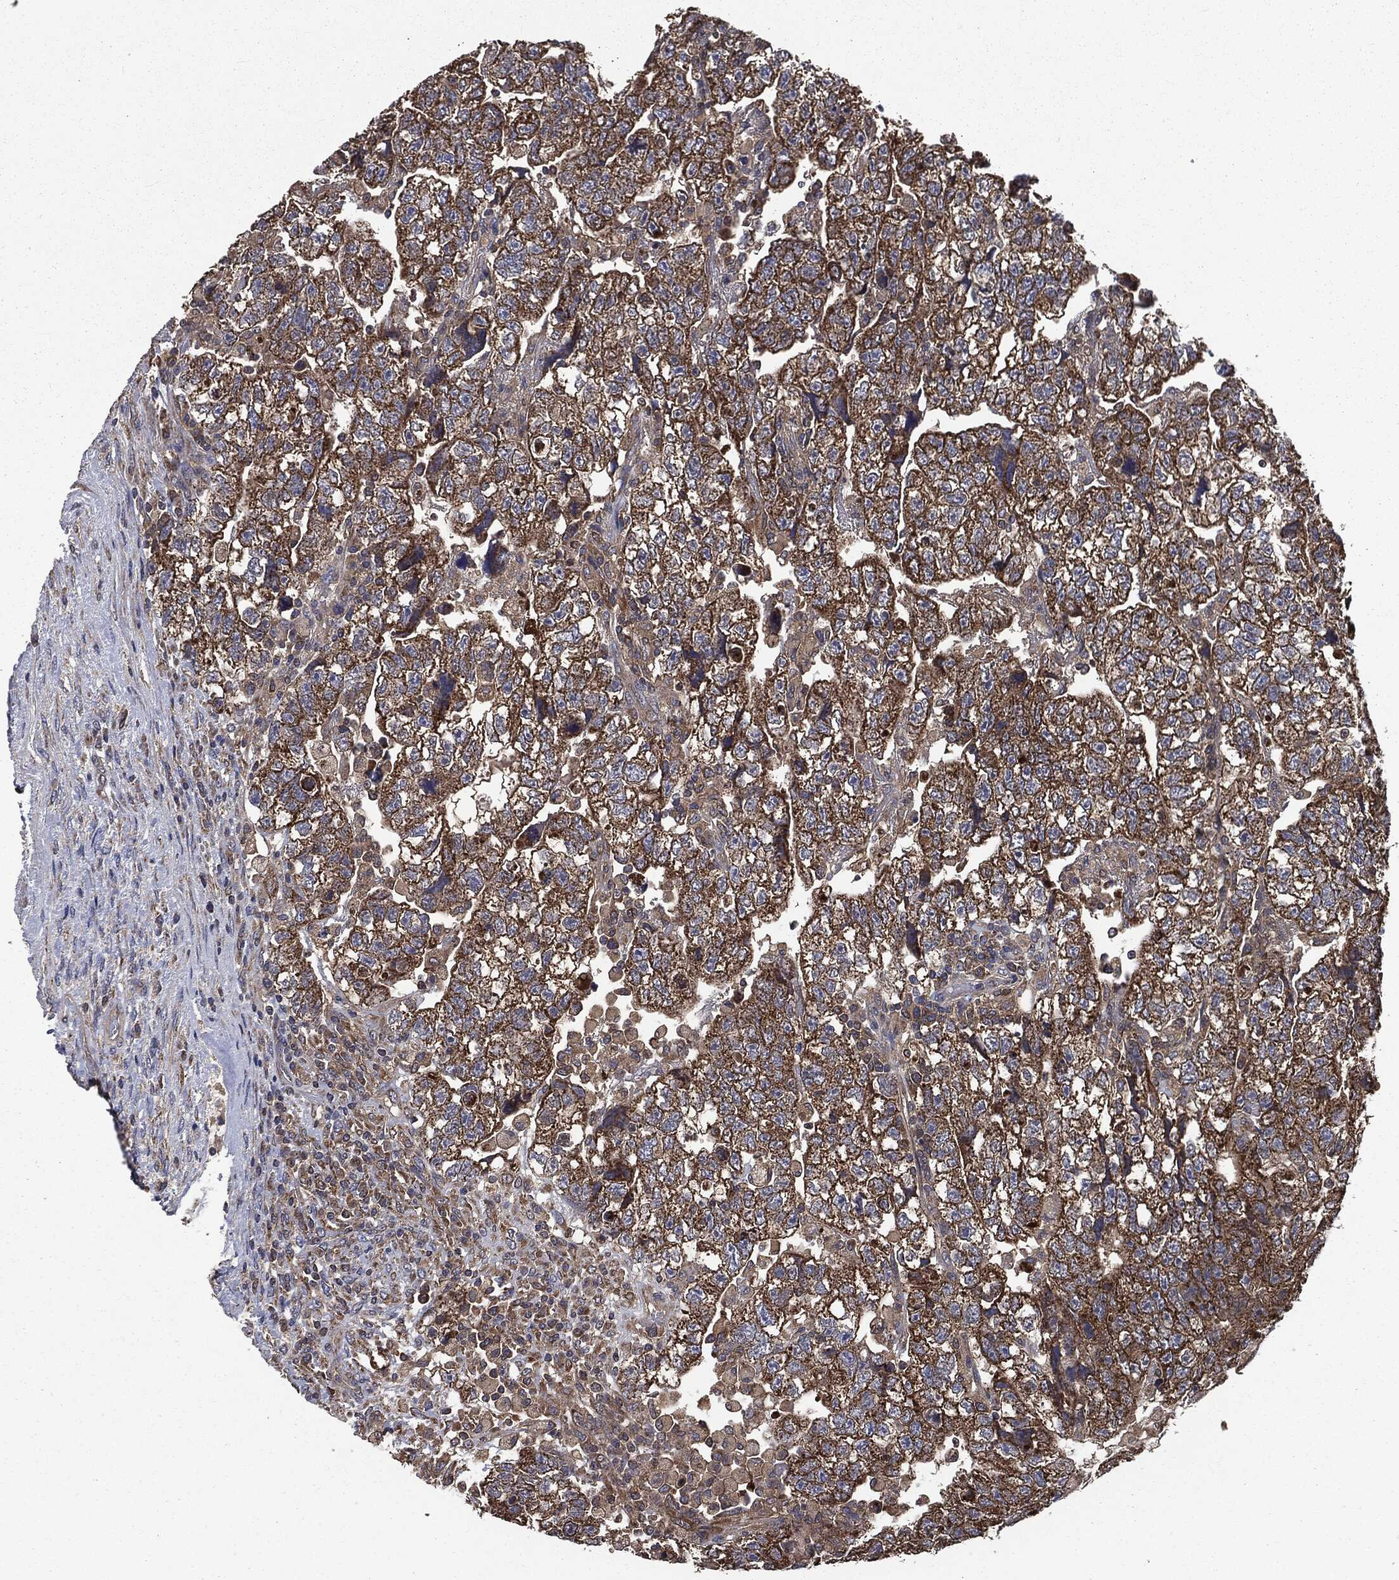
{"staining": {"intensity": "strong", "quantity": ">75%", "location": "cytoplasmic/membranous"}, "tissue": "testis cancer", "cell_type": "Tumor cells", "image_type": "cancer", "snomed": [{"axis": "morphology", "description": "Normal tissue, NOS"}, {"axis": "morphology", "description": "Carcinoma, Embryonal, NOS"}, {"axis": "topography", "description": "Testis"}], "caption": "Brown immunohistochemical staining in testis embryonal carcinoma displays strong cytoplasmic/membranous positivity in about >75% of tumor cells.", "gene": "MAPK6", "patient": {"sex": "male", "age": 36}}